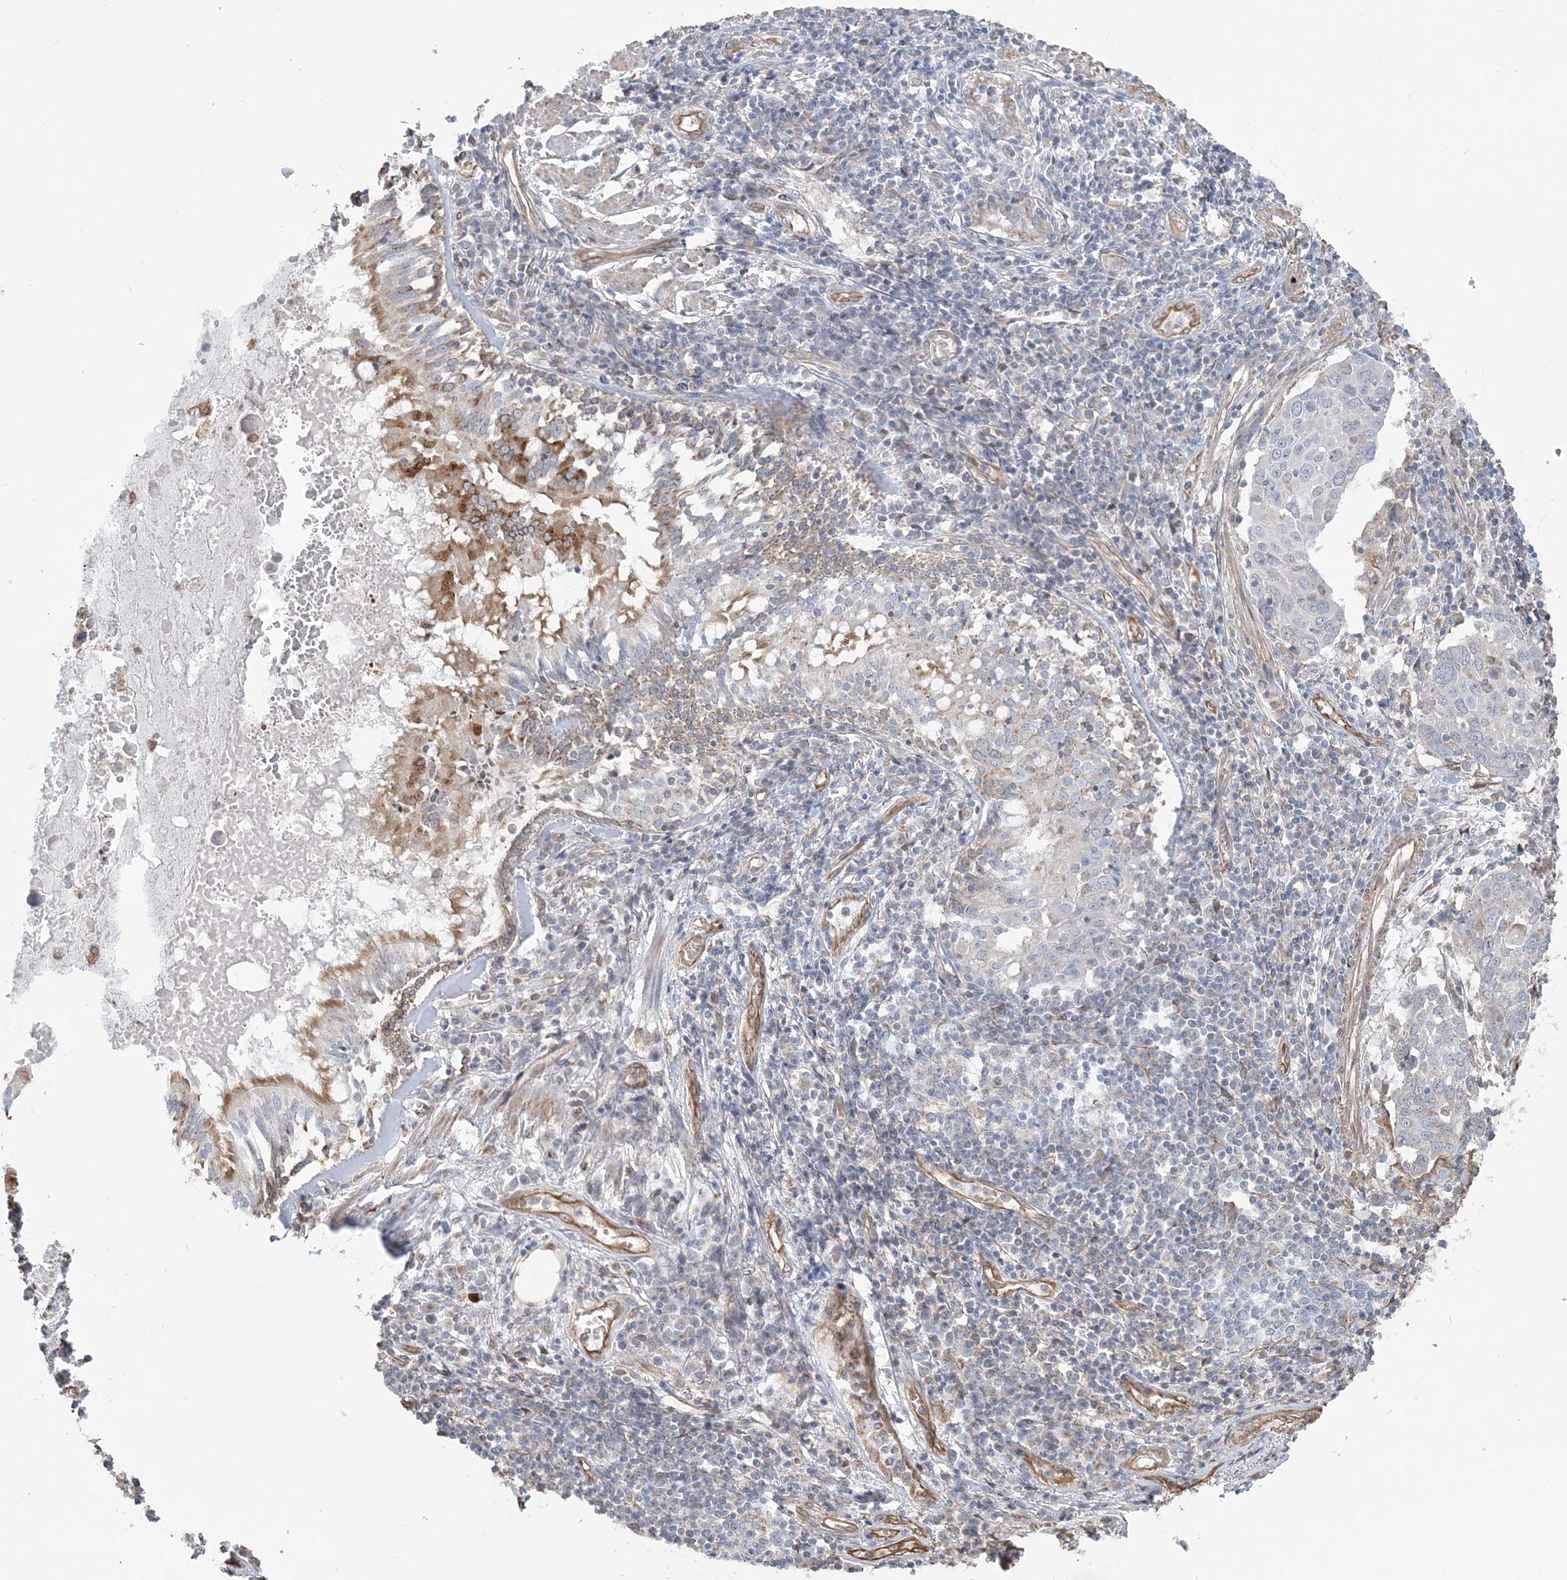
{"staining": {"intensity": "negative", "quantity": "none", "location": "none"}, "tissue": "lung cancer", "cell_type": "Tumor cells", "image_type": "cancer", "snomed": [{"axis": "morphology", "description": "Squamous cell carcinoma, NOS"}, {"axis": "topography", "description": "Lung"}], "caption": "This is an immunohistochemistry (IHC) photomicrograph of human lung cancer. There is no staining in tumor cells.", "gene": "ZNF821", "patient": {"sex": "male", "age": 65}}